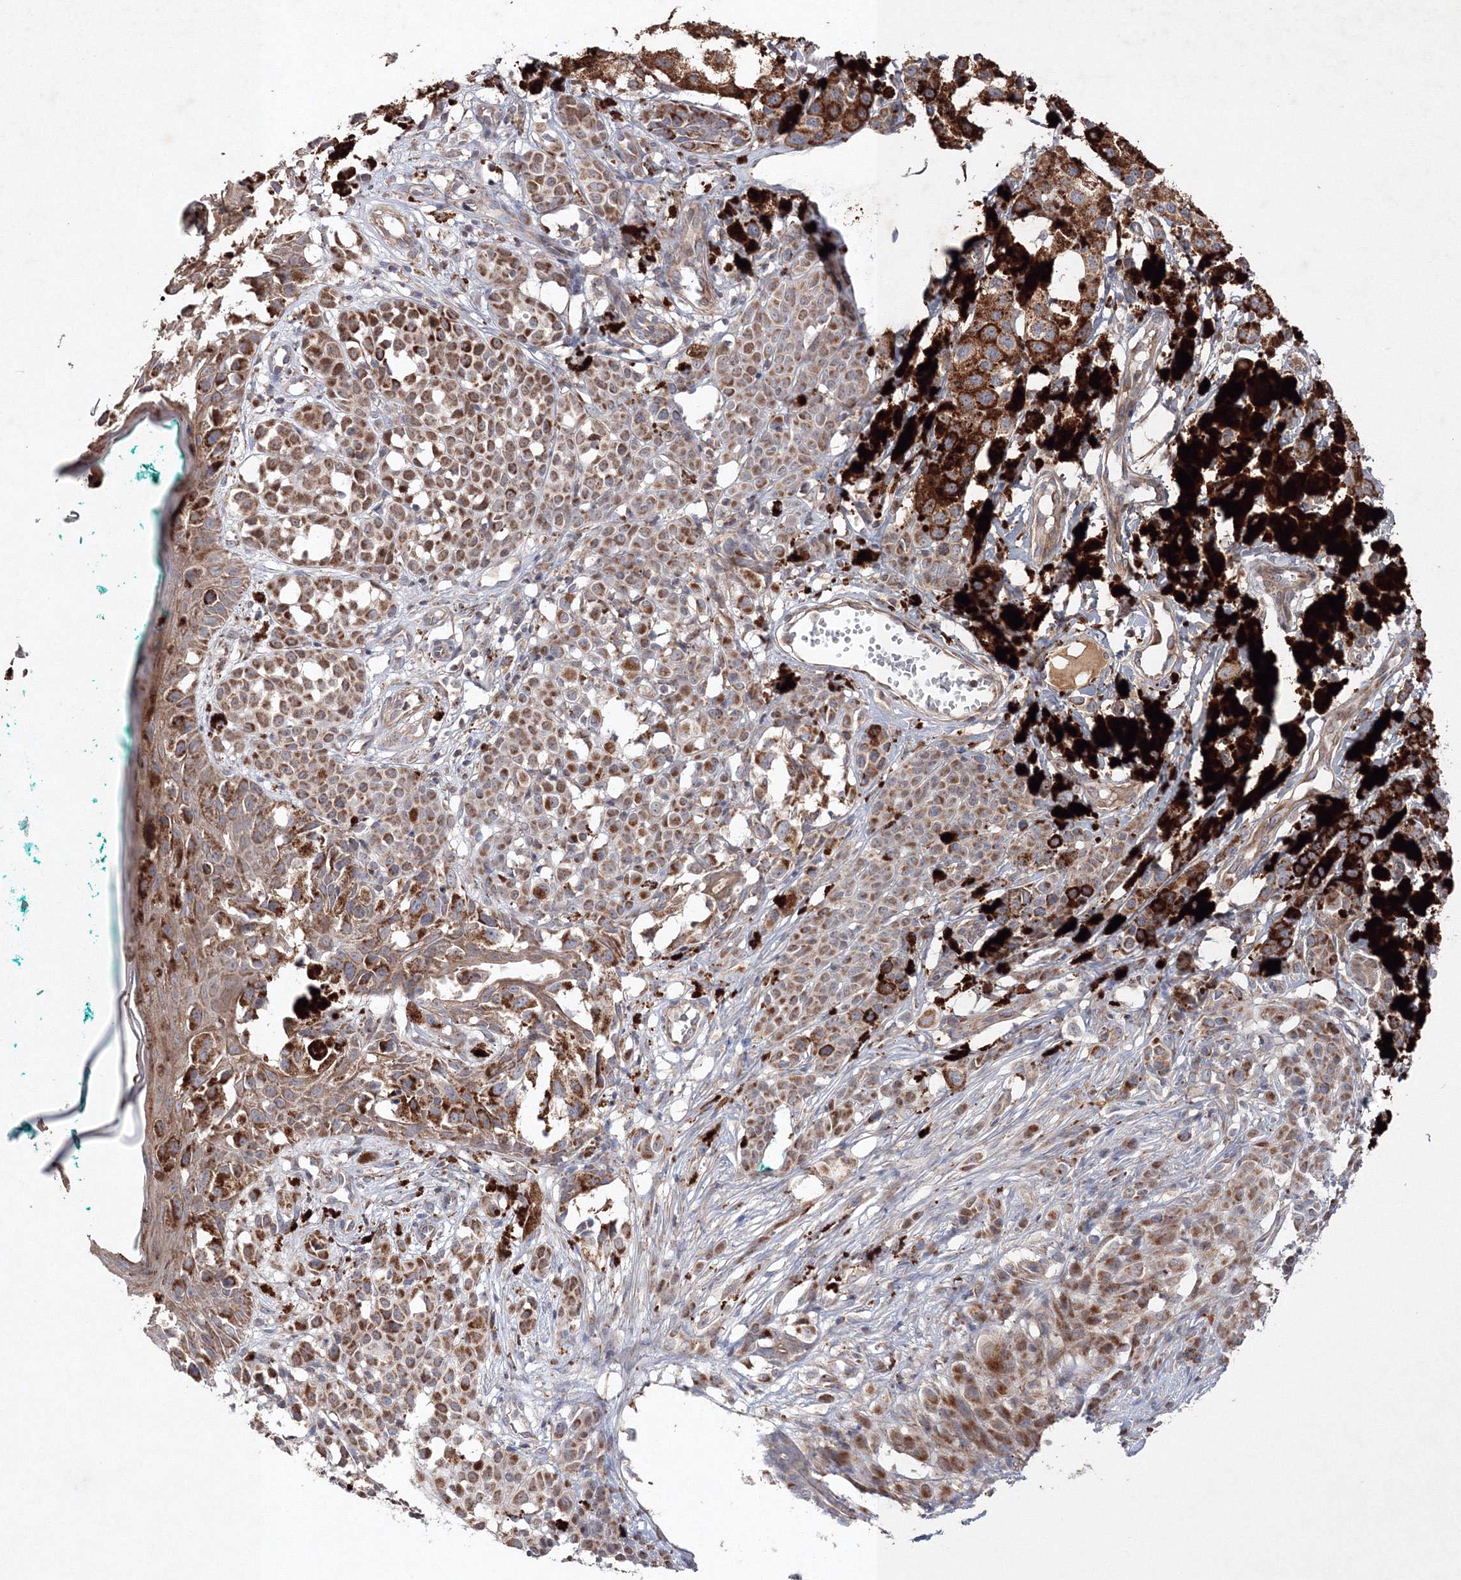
{"staining": {"intensity": "moderate", "quantity": ">75%", "location": "cytoplasmic/membranous"}, "tissue": "melanoma", "cell_type": "Tumor cells", "image_type": "cancer", "snomed": [{"axis": "morphology", "description": "Malignant melanoma, NOS"}, {"axis": "topography", "description": "Skin of leg"}], "caption": "Brown immunohistochemical staining in human malignant melanoma shows moderate cytoplasmic/membranous expression in approximately >75% of tumor cells.", "gene": "NOA1", "patient": {"sex": "female", "age": 72}}